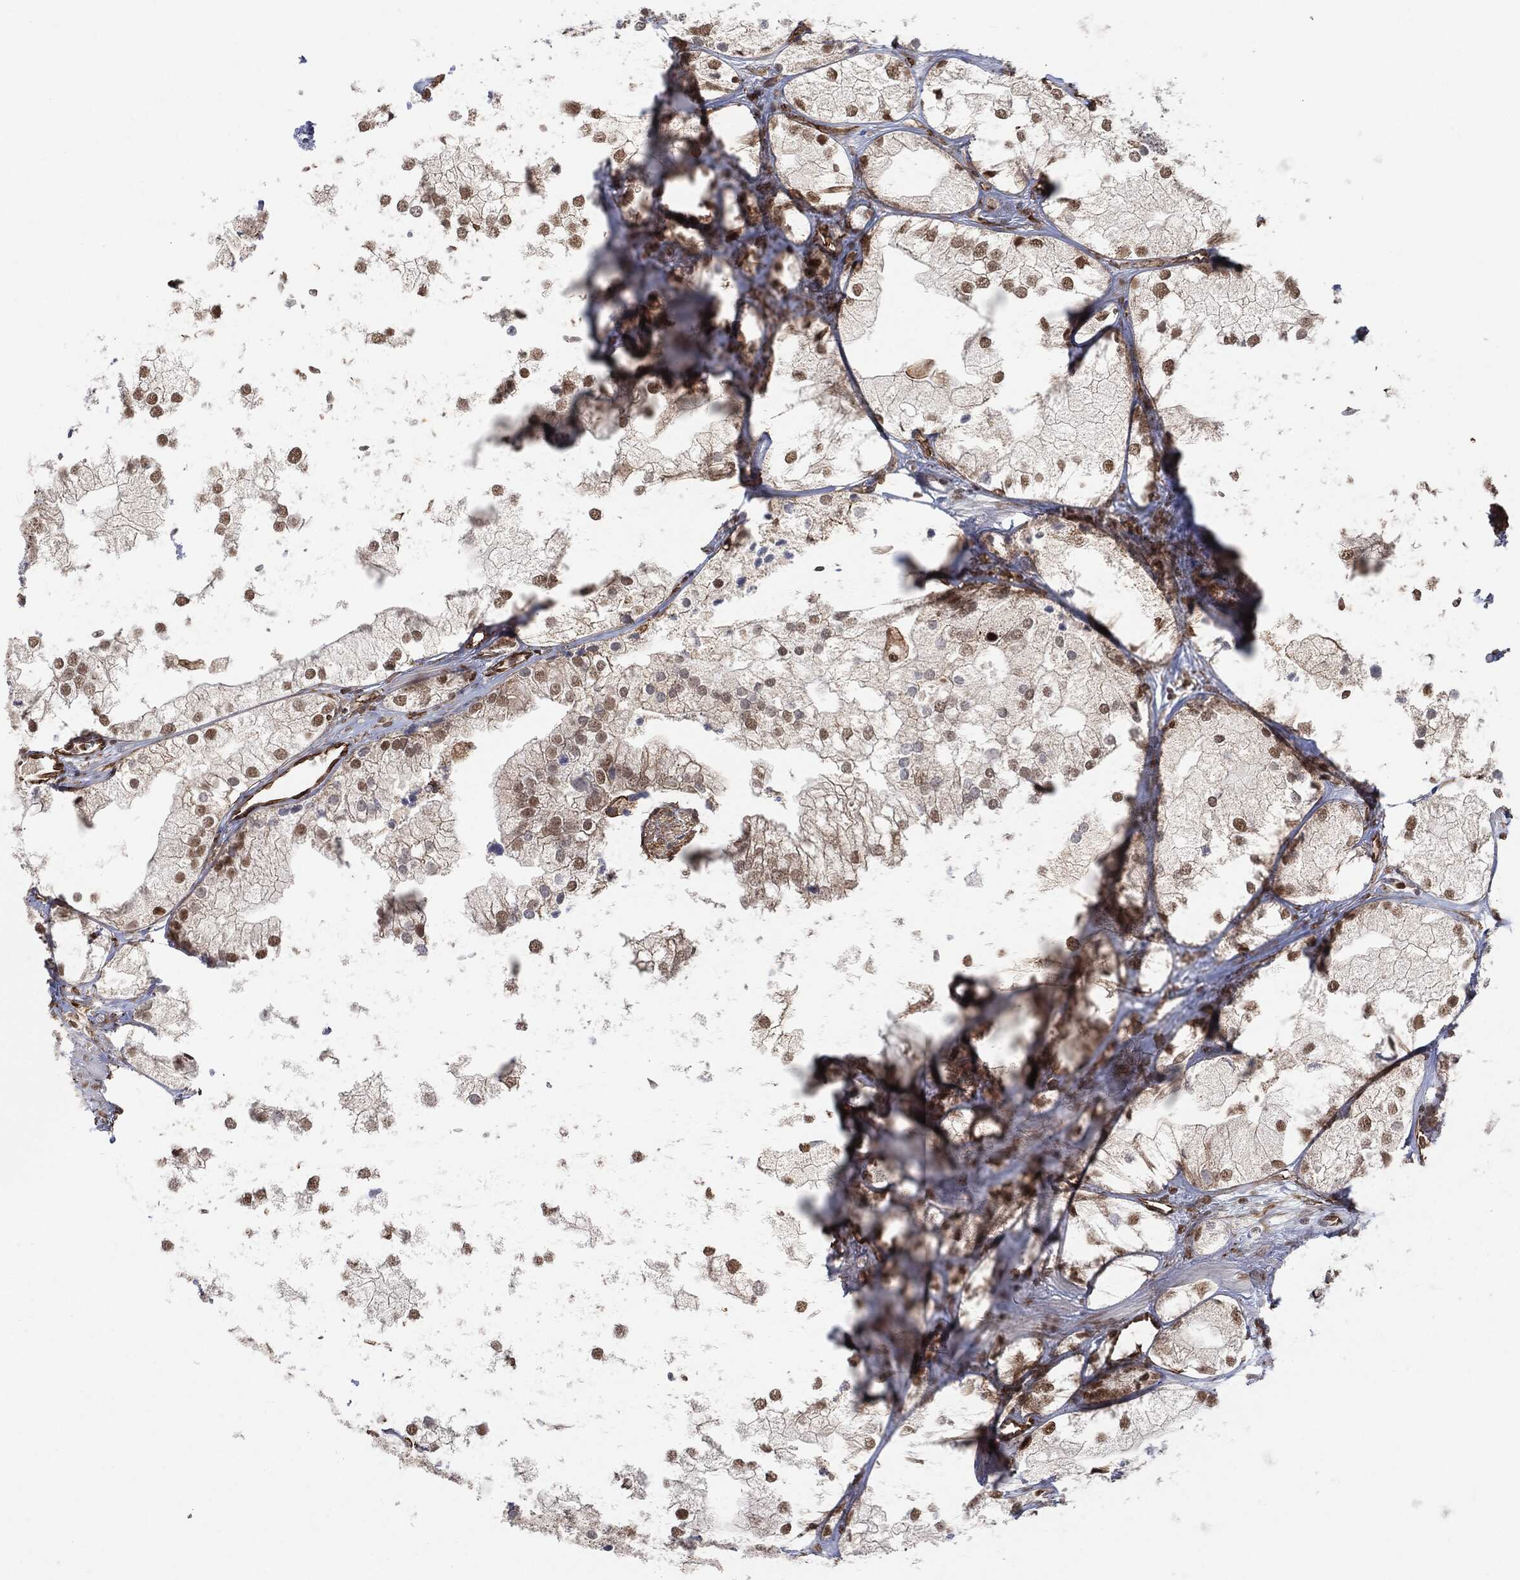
{"staining": {"intensity": "moderate", "quantity": "25%-75%", "location": "nuclear"}, "tissue": "prostate cancer", "cell_type": "Tumor cells", "image_type": "cancer", "snomed": [{"axis": "morphology", "description": "Adenocarcinoma, NOS"}, {"axis": "topography", "description": "Prostate and seminal vesicle, NOS"}, {"axis": "topography", "description": "Prostate"}], "caption": "Protein expression analysis of human prostate adenocarcinoma reveals moderate nuclear positivity in approximately 25%-75% of tumor cells.", "gene": "TP53RK", "patient": {"sex": "male", "age": 79}}